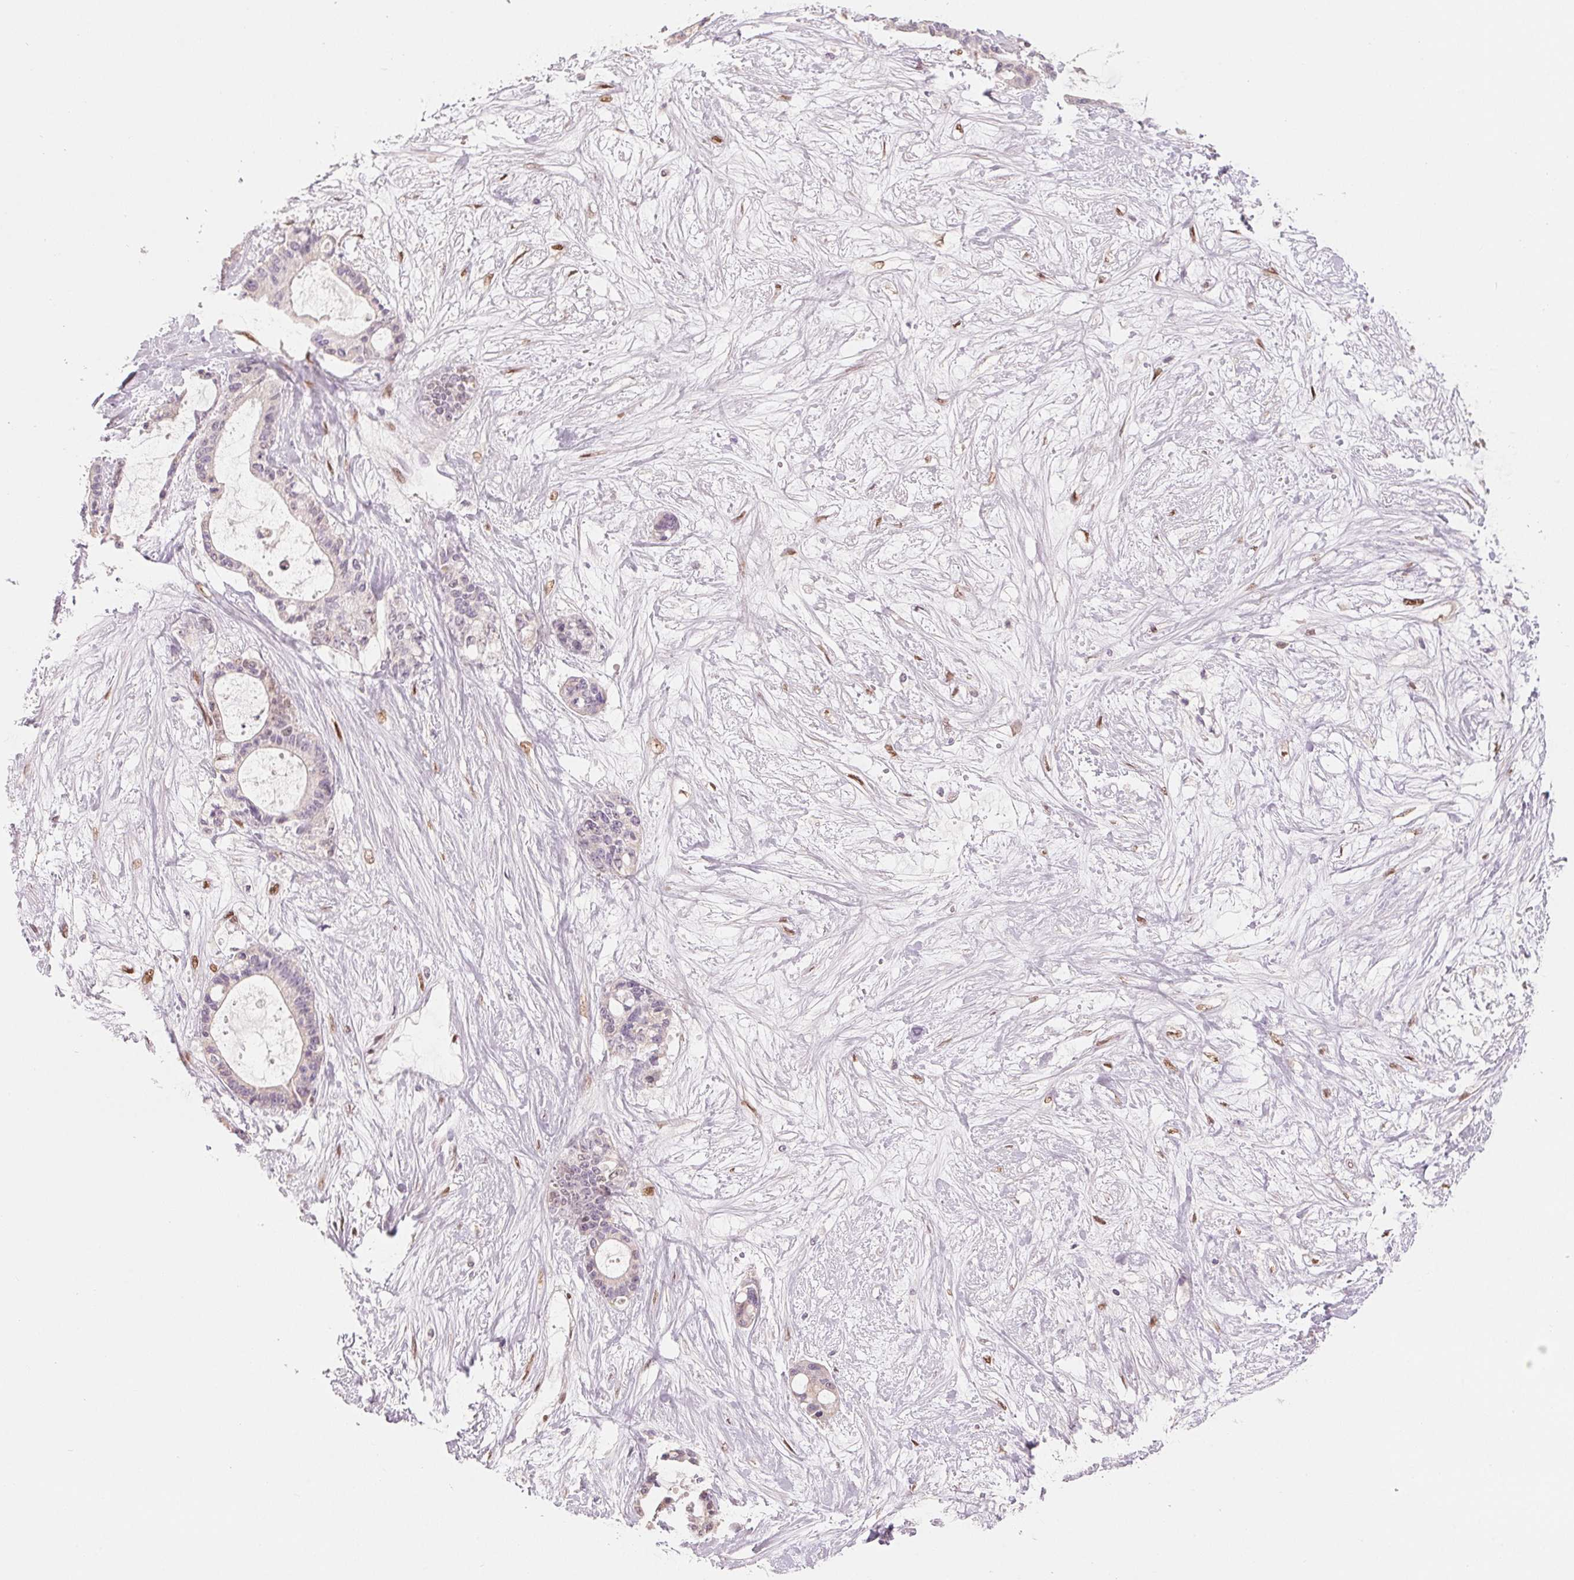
{"staining": {"intensity": "negative", "quantity": "none", "location": "none"}, "tissue": "liver cancer", "cell_type": "Tumor cells", "image_type": "cancer", "snomed": [{"axis": "morphology", "description": "Normal tissue, NOS"}, {"axis": "morphology", "description": "Cholangiocarcinoma"}, {"axis": "topography", "description": "Liver"}, {"axis": "topography", "description": "Peripheral nerve tissue"}], "caption": "Immunohistochemistry of liver cancer (cholangiocarcinoma) exhibits no expression in tumor cells. (Immunohistochemistry (ihc), brightfield microscopy, high magnification).", "gene": "SMARCD3", "patient": {"sex": "female", "age": 73}}